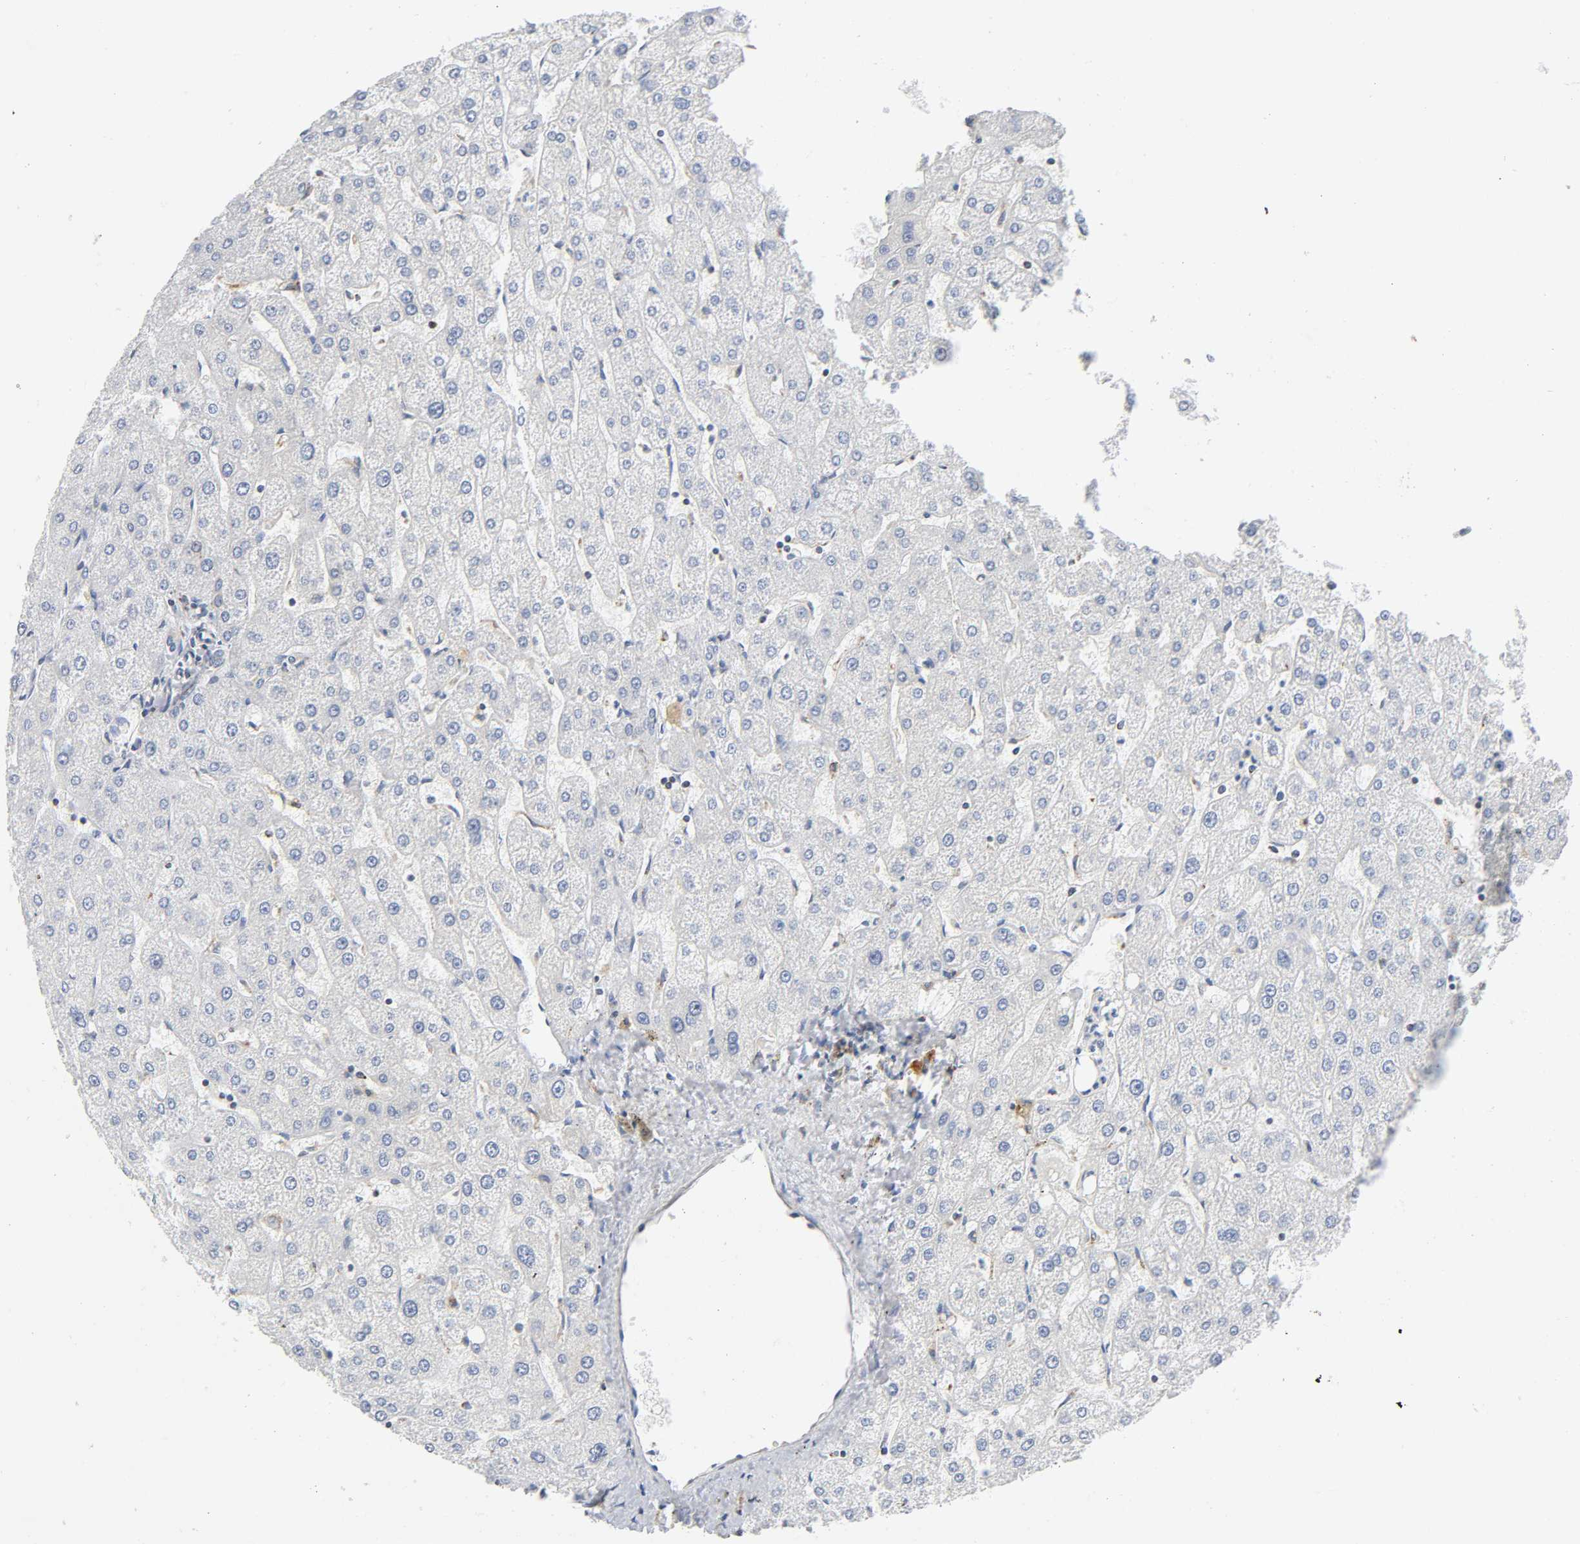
{"staining": {"intensity": "weak", "quantity": ">75%", "location": "cytoplasmic/membranous"}, "tissue": "liver", "cell_type": "Cholangiocytes", "image_type": "normal", "snomed": [{"axis": "morphology", "description": "Normal tissue, NOS"}, {"axis": "topography", "description": "Liver"}], "caption": "Normal liver reveals weak cytoplasmic/membranous expression in approximately >75% of cholangiocytes.", "gene": "BAK1", "patient": {"sex": "male", "age": 67}}